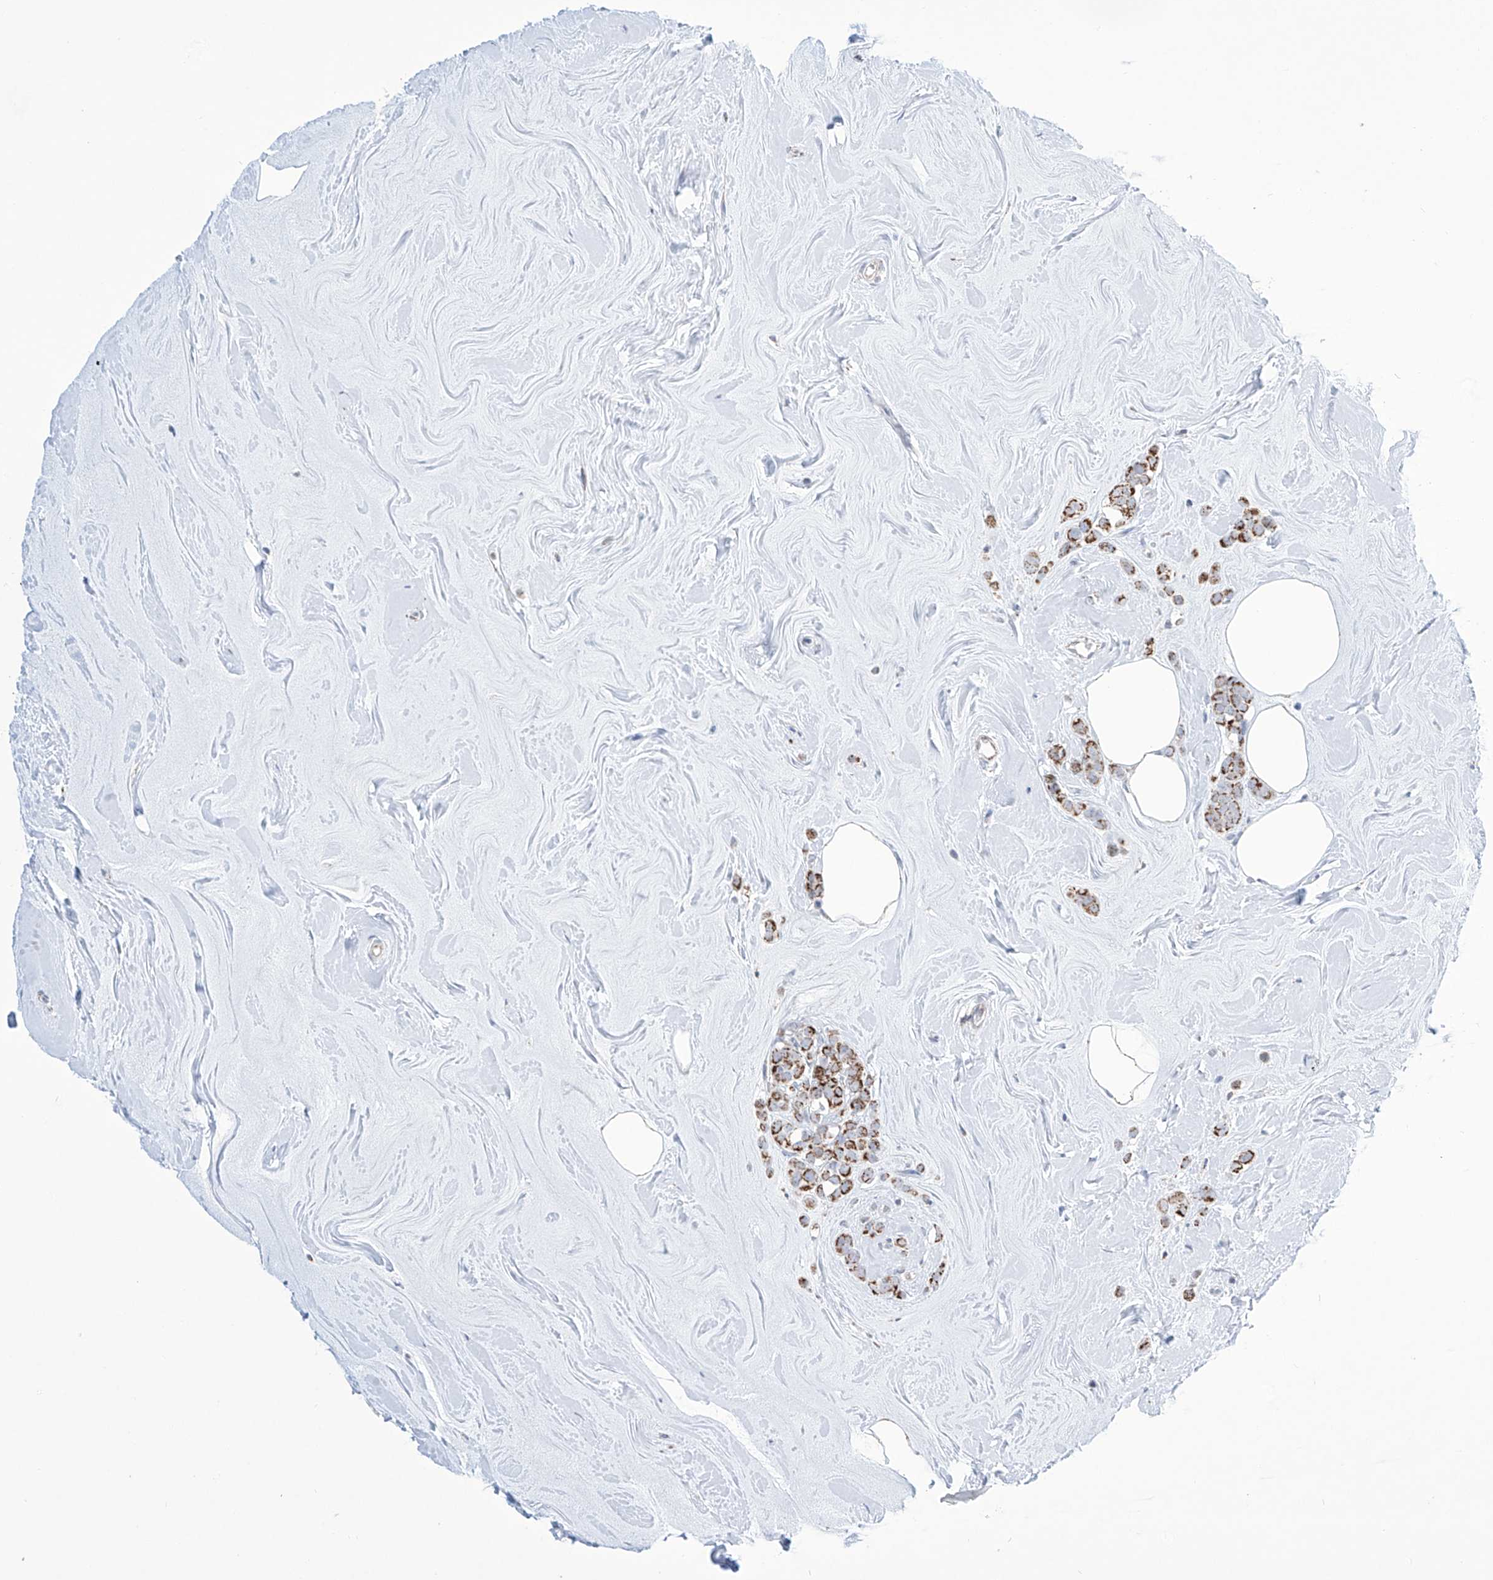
{"staining": {"intensity": "strong", "quantity": ">75%", "location": "cytoplasmic/membranous"}, "tissue": "breast cancer", "cell_type": "Tumor cells", "image_type": "cancer", "snomed": [{"axis": "morphology", "description": "Lobular carcinoma"}, {"axis": "topography", "description": "Breast"}], "caption": "This image displays breast cancer (lobular carcinoma) stained with immunohistochemistry (IHC) to label a protein in brown. The cytoplasmic/membranous of tumor cells show strong positivity for the protein. Nuclei are counter-stained blue.", "gene": "ALDH6A1", "patient": {"sex": "female", "age": 47}}